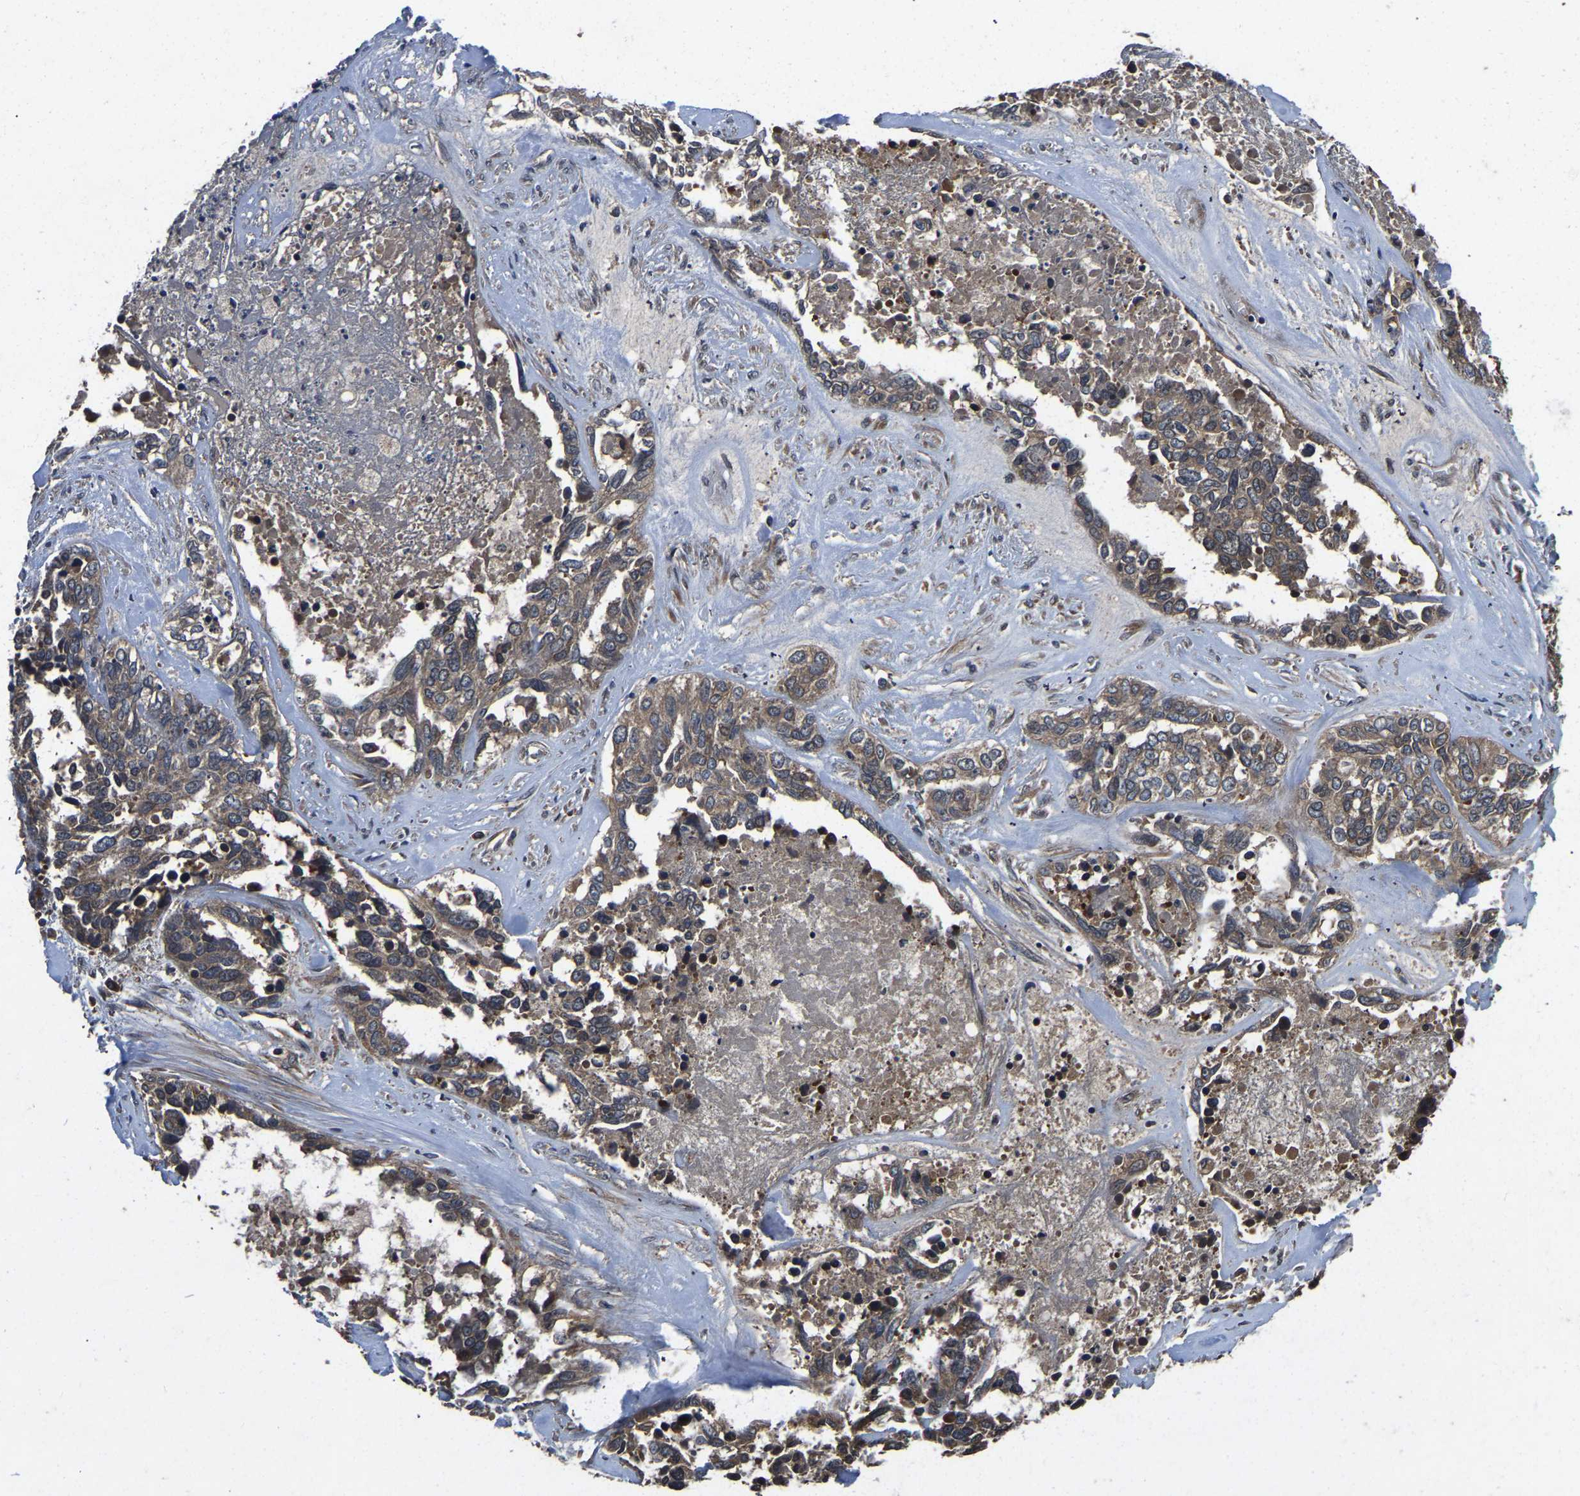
{"staining": {"intensity": "weak", "quantity": ">75%", "location": "cytoplasmic/membranous"}, "tissue": "ovarian cancer", "cell_type": "Tumor cells", "image_type": "cancer", "snomed": [{"axis": "morphology", "description": "Cystadenocarcinoma, serous, NOS"}, {"axis": "topography", "description": "Ovary"}], "caption": "This image exhibits immunohistochemistry (IHC) staining of human ovarian serous cystadenocarcinoma, with low weak cytoplasmic/membranous positivity in approximately >75% of tumor cells.", "gene": "CRYZL1", "patient": {"sex": "female", "age": 44}}